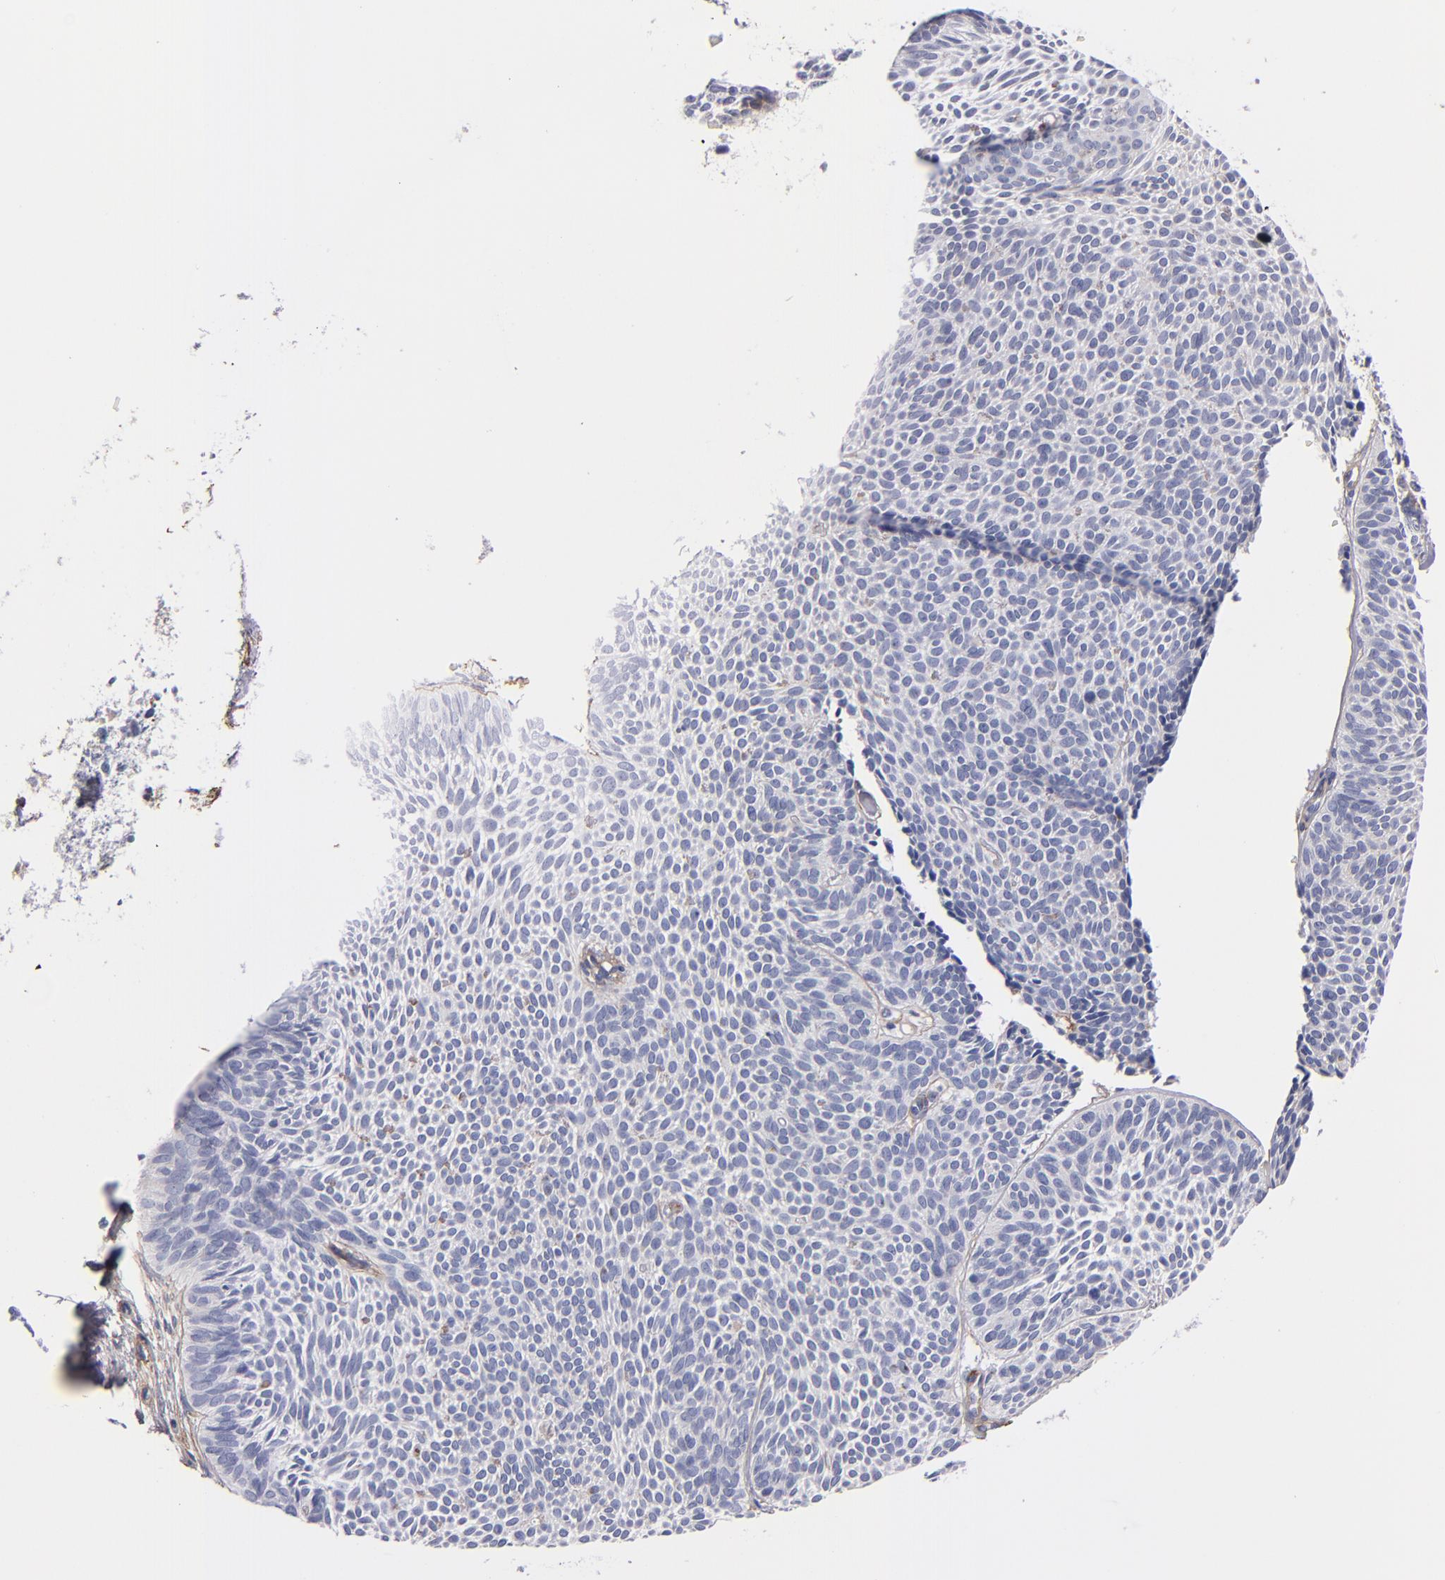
{"staining": {"intensity": "negative", "quantity": "none", "location": "none"}, "tissue": "skin cancer", "cell_type": "Tumor cells", "image_type": "cancer", "snomed": [{"axis": "morphology", "description": "Basal cell carcinoma"}, {"axis": "topography", "description": "Skin"}], "caption": "The immunohistochemistry (IHC) photomicrograph has no significant staining in tumor cells of basal cell carcinoma (skin) tissue. (DAB immunohistochemistry with hematoxylin counter stain).", "gene": "LAMC1", "patient": {"sex": "male", "age": 84}}